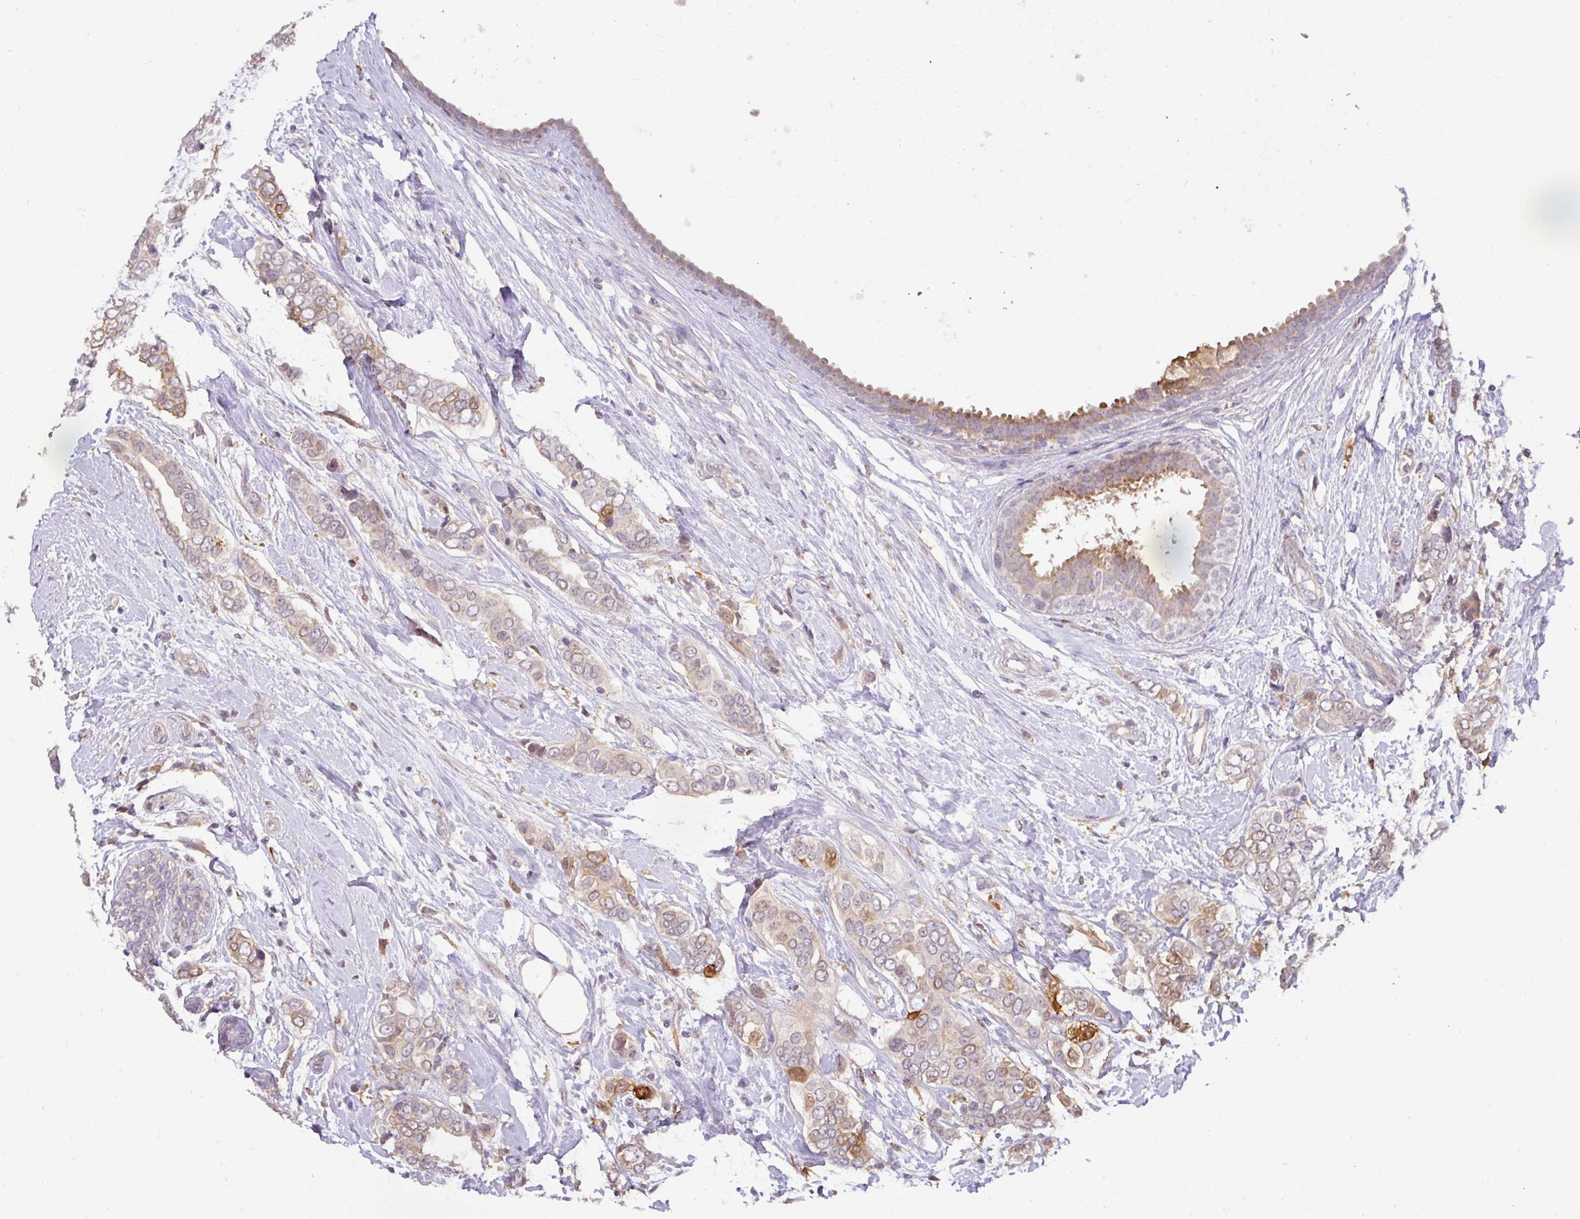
{"staining": {"intensity": "moderate", "quantity": ">75%", "location": "cytoplasmic/membranous"}, "tissue": "breast cancer", "cell_type": "Tumor cells", "image_type": "cancer", "snomed": [{"axis": "morphology", "description": "Lobular carcinoma"}, {"axis": "topography", "description": "Breast"}], "caption": "Immunohistochemical staining of human lobular carcinoma (breast) exhibits moderate cytoplasmic/membranous protein expression in about >75% of tumor cells.", "gene": "GCNT7", "patient": {"sex": "female", "age": 51}}